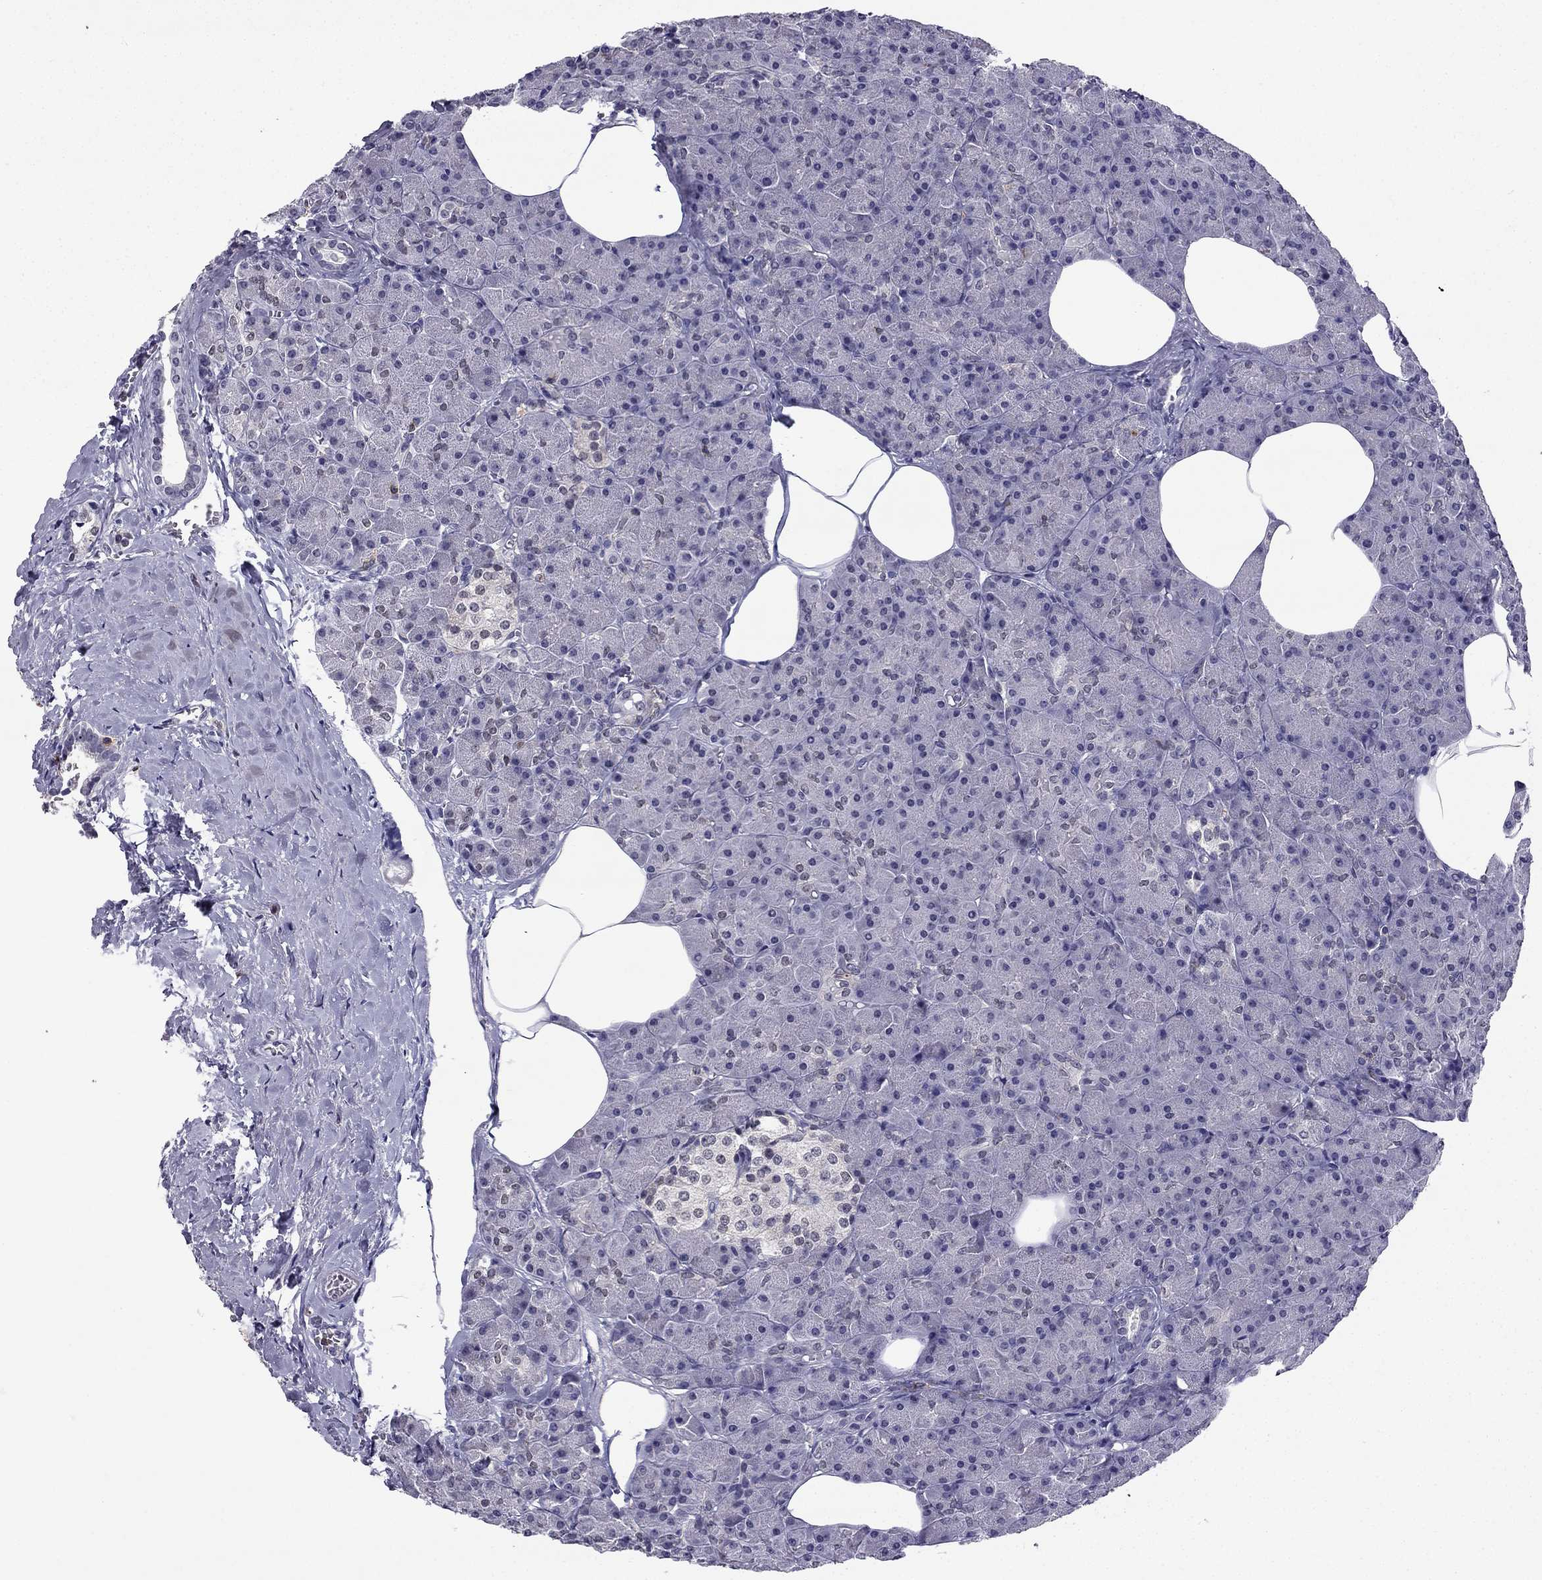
{"staining": {"intensity": "negative", "quantity": "none", "location": "none"}, "tissue": "pancreas", "cell_type": "Exocrine glandular cells", "image_type": "normal", "snomed": [{"axis": "morphology", "description": "Normal tissue, NOS"}, {"axis": "topography", "description": "Pancreas"}], "caption": "Exocrine glandular cells show no significant positivity in benign pancreas.", "gene": "CCK", "patient": {"sex": "female", "age": 45}}